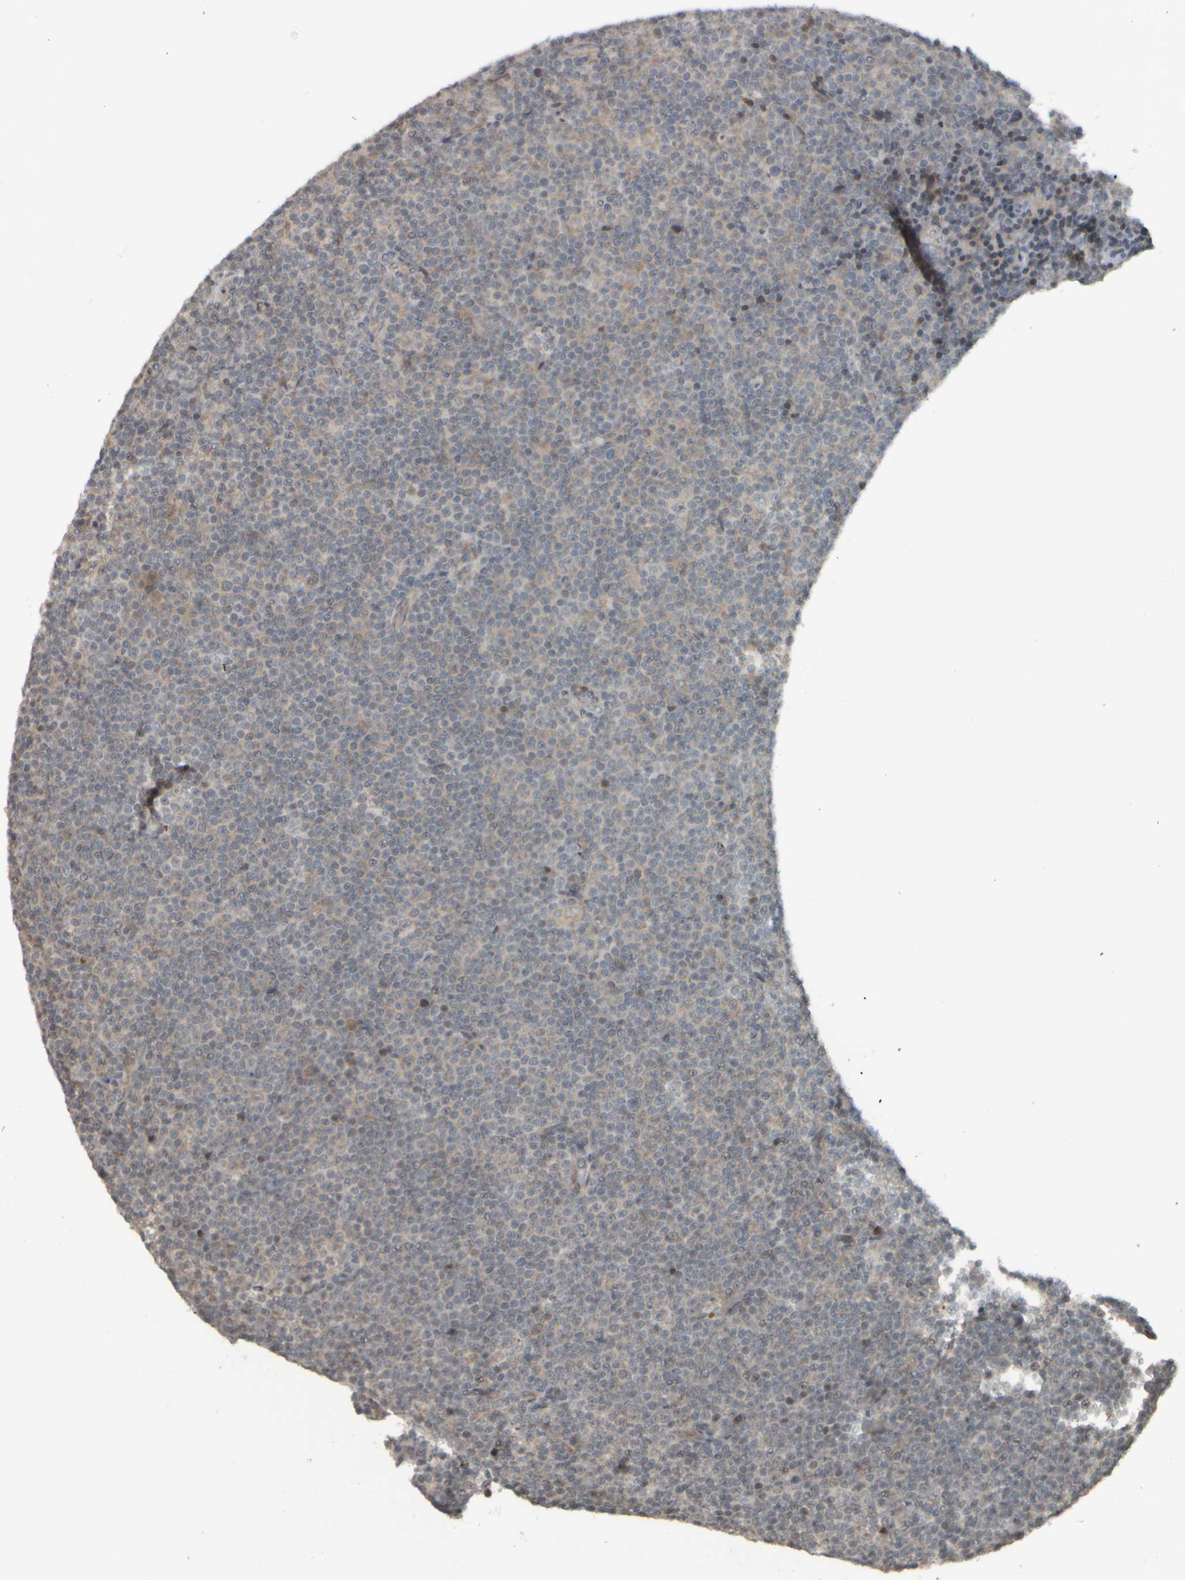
{"staining": {"intensity": "weak", "quantity": "<25%", "location": "cytoplasmic/membranous"}, "tissue": "lymphoma", "cell_type": "Tumor cells", "image_type": "cancer", "snomed": [{"axis": "morphology", "description": "Malignant lymphoma, non-Hodgkin's type, Low grade"}, {"axis": "topography", "description": "Lymph node"}], "caption": "An IHC micrograph of lymphoma is shown. There is no staining in tumor cells of lymphoma.", "gene": "NAPG", "patient": {"sex": "female", "age": 67}}